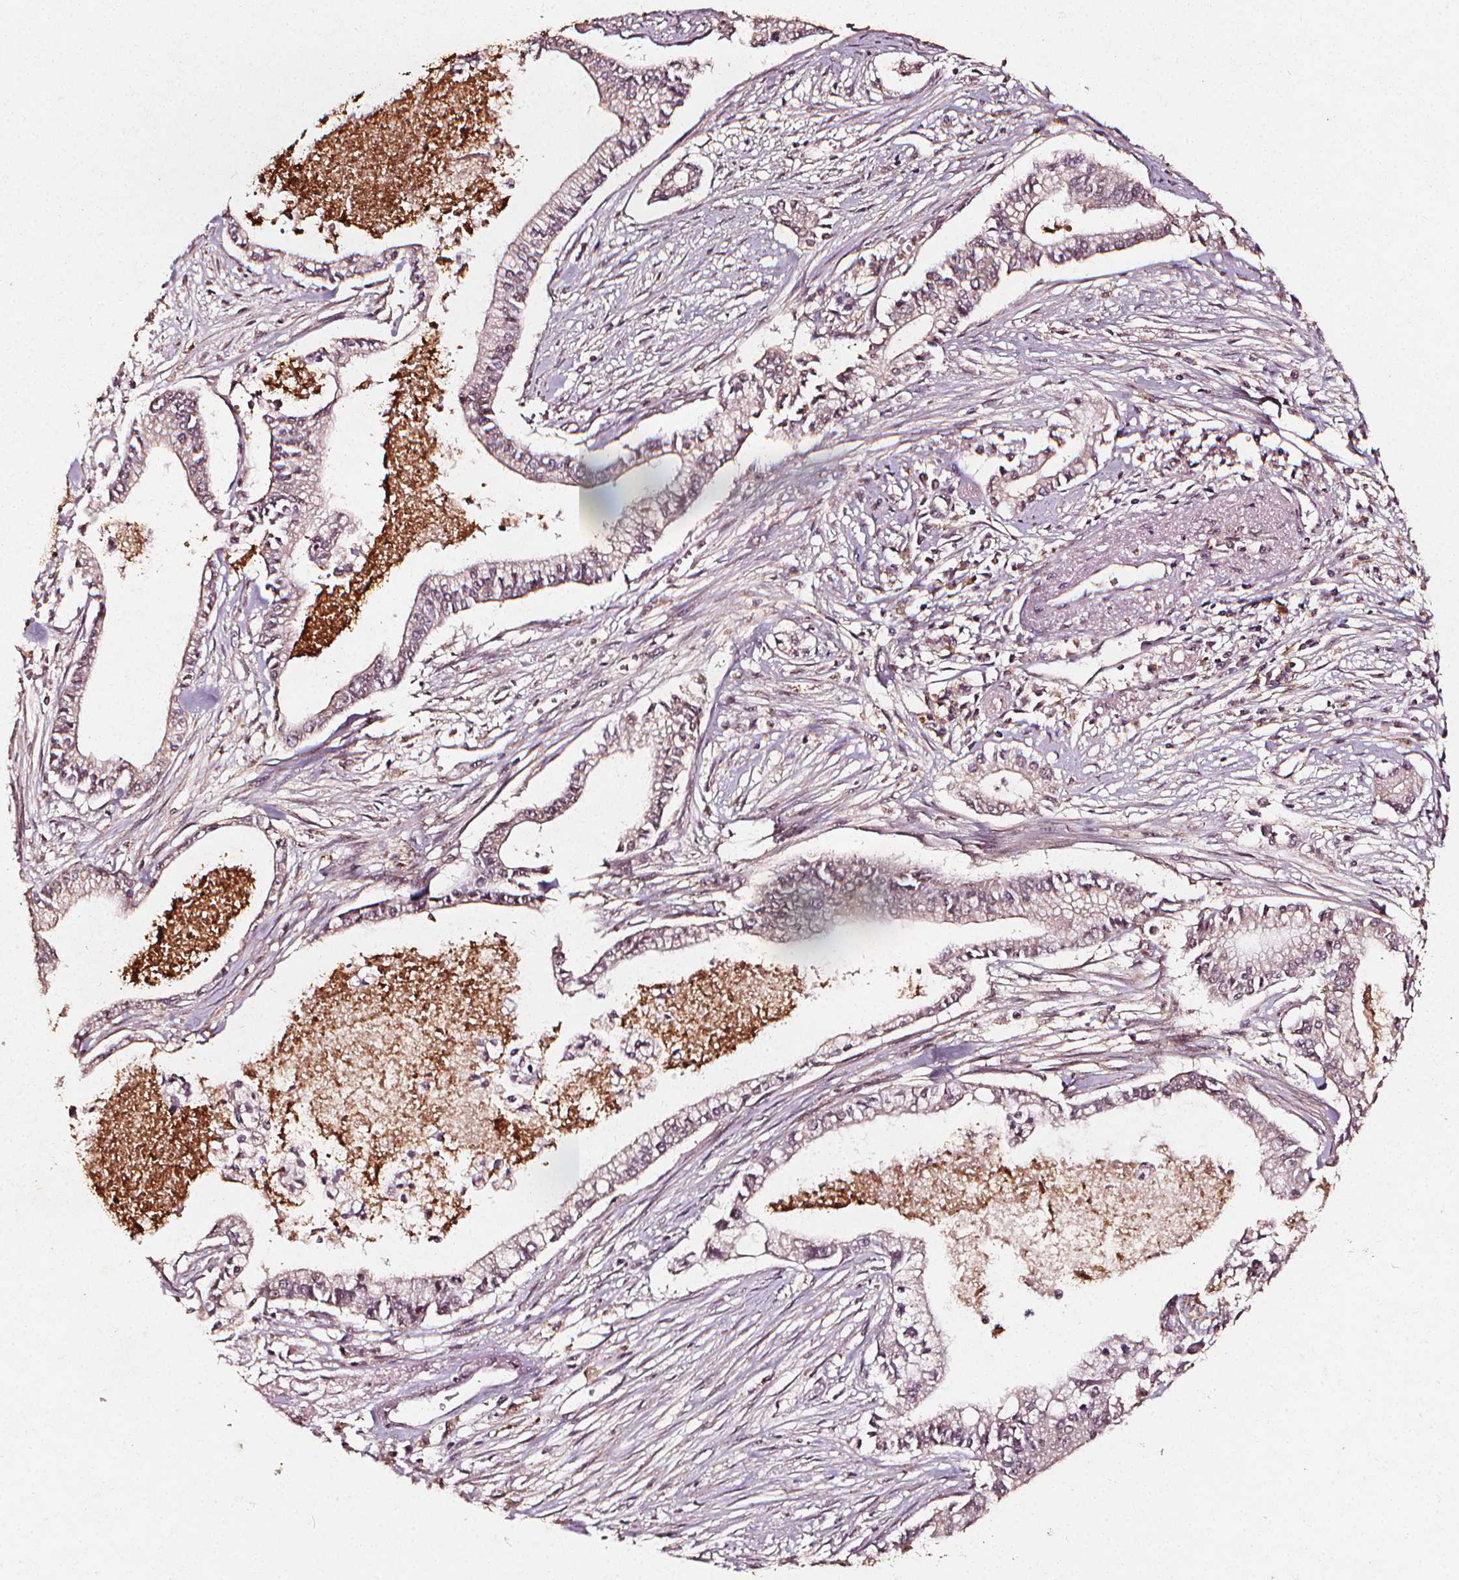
{"staining": {"intensity": "weak", "quantity": "<25%", "location": "cytoplasmic/membranous"}, "tissue": "pancreatic cancer", "cell_type": "Tumor cells", "image_type": "cancer", "snomed": [{"axis": "morphology", "description": "Adenocarcinoma, NOS"}, {"axis": "topography", "description": "Pancreas"}], "caption": "Immunohistochemistry of pancreatic cancer exhibits no staining in tumor cells. Brightfield microscopy of immunohistochemistry (IHC) stained with DAB (3,3'-diaminobenzidine) (brown) and hematoxylin (blue), captured at high magnification.", "gene": "ABCA1", "patient": {"sex": "female", "age": 65}}